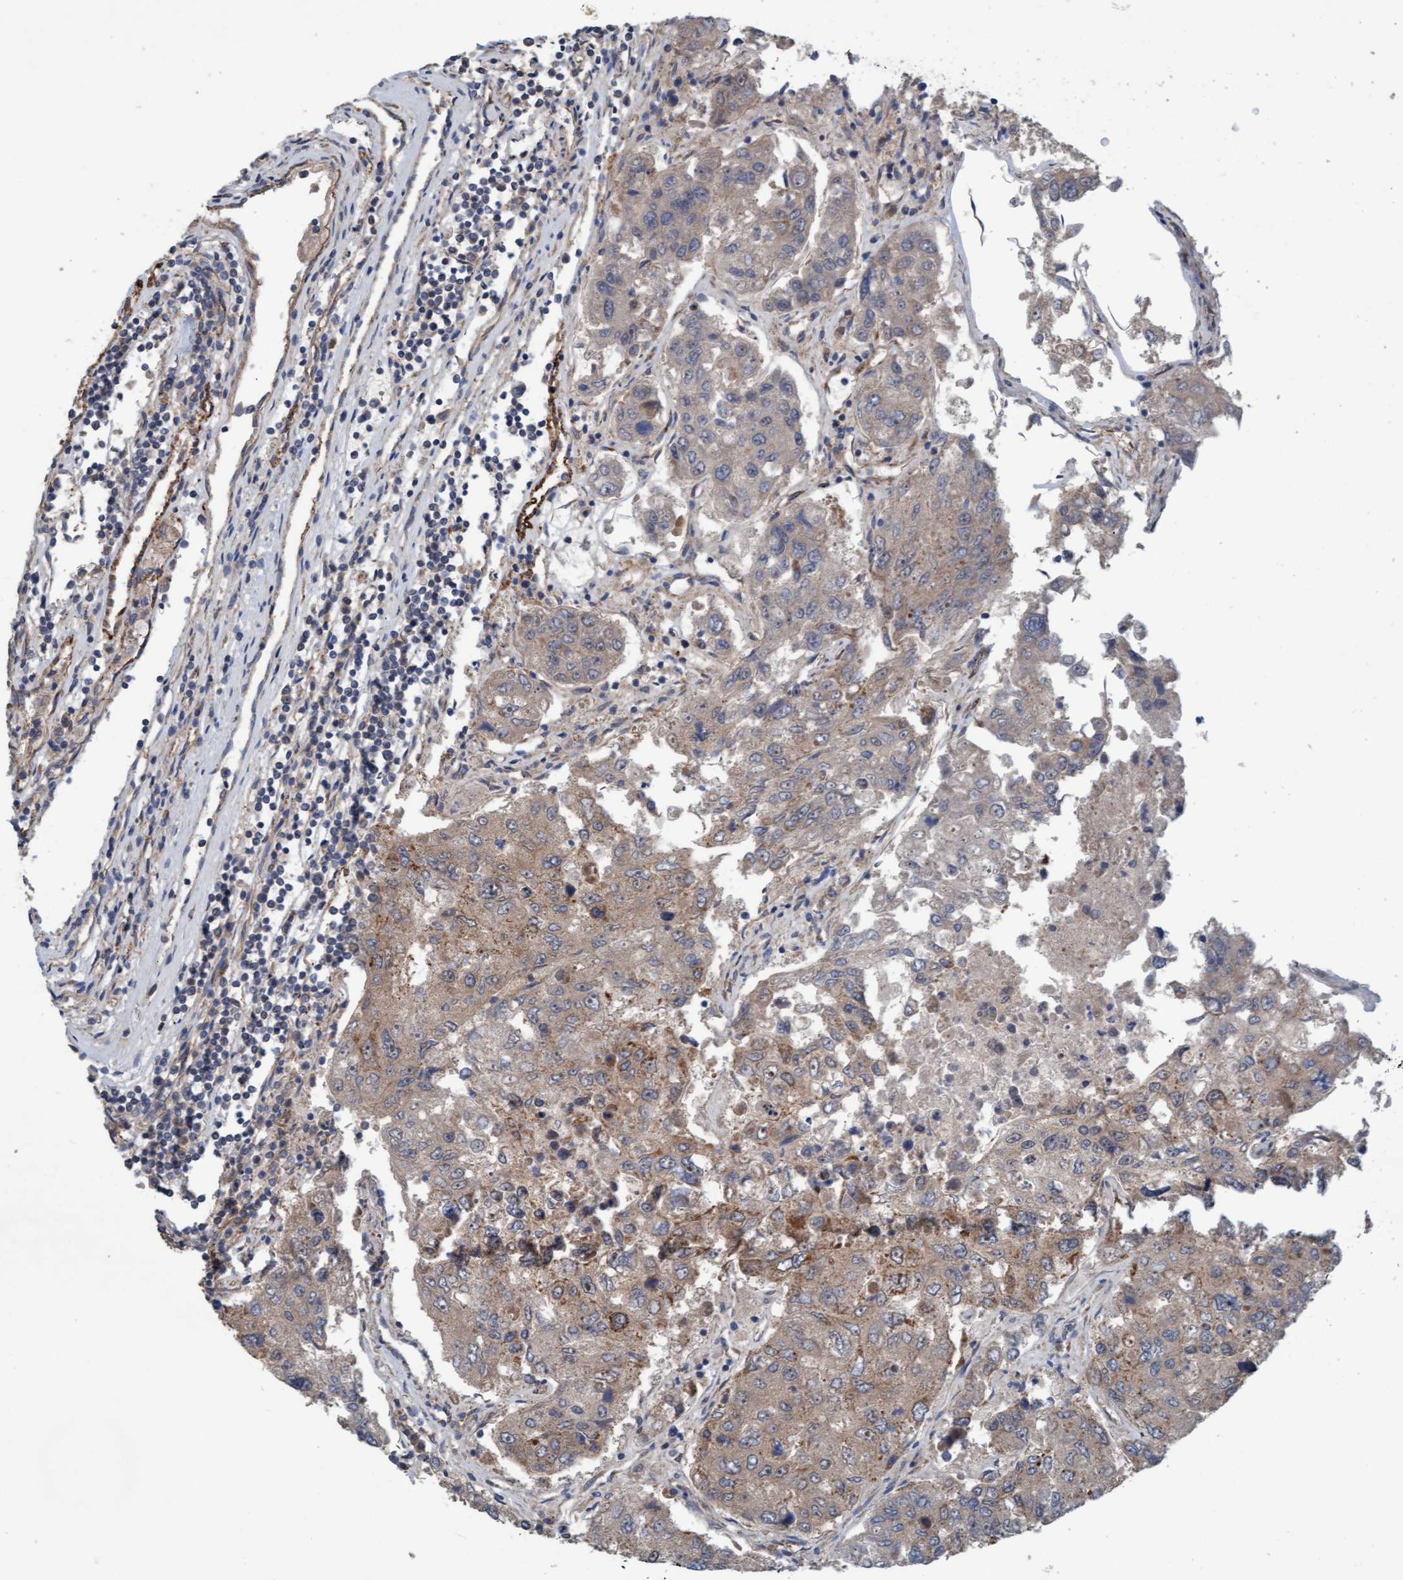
{"staining": {"intensity": "weak", "quantity": "<25%", "location": "cytoplasmic/membranous"}, "tissue": "urothelial cancer", "cell_type": "Tumor cells", "image_type": "cancer", "snomed": [{"axis": "morphology", "description": "Urothelial carcinoma, High grade"}, {"axis": "topography", "description": "Lymph node"}, {"axis": "topography", "description": "Urinary bladder"}], "caption": "Immunohistochemistry histopathology image of human urothelial cancer stained for a protein (brown), which displays no positivity in tumor cells.", "gene": "ZNF566", "patient": {"sex": "male", "age": 51}}